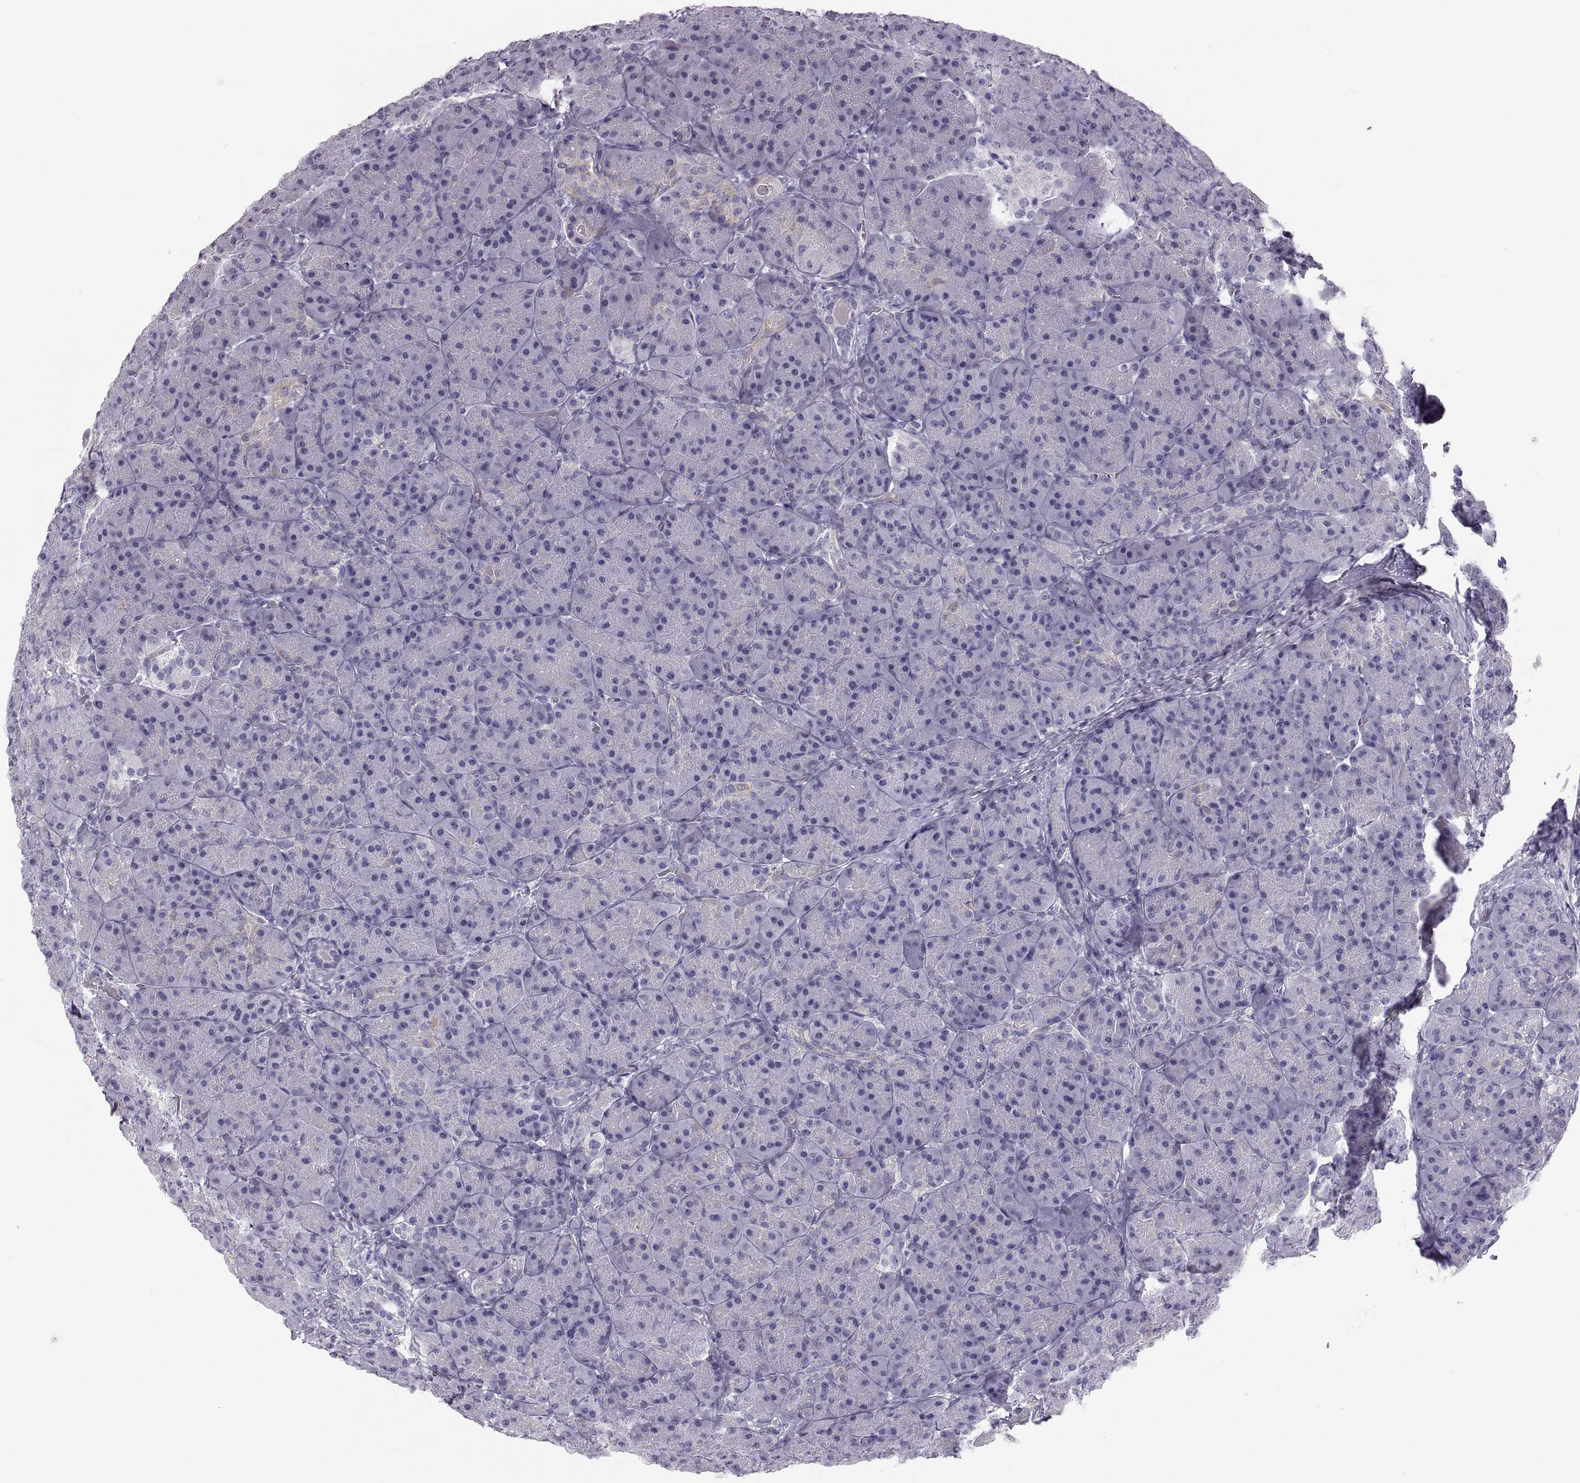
{"staining": {"intensity": "negative", "quantity": "none", "location": "none"}, "tissue": "pancreas", "cell_type": "Exocrine glandular cells", "image_type": "normal", "snomed": [{"axis": "morphology", "description": "Normal tissue, NOS"}, {"axis": "topography", "description": "Pancreas"}], "caption": "This image is of unremarkable pancreas stained with immunohistochemistry (IHC) to label a protein in brown with the nuclei are counter-stained blue. There is no positivity in exocrine glandular cells.", "gene": "COL9A3", "patient": {"sex": "male", "age": 57}}